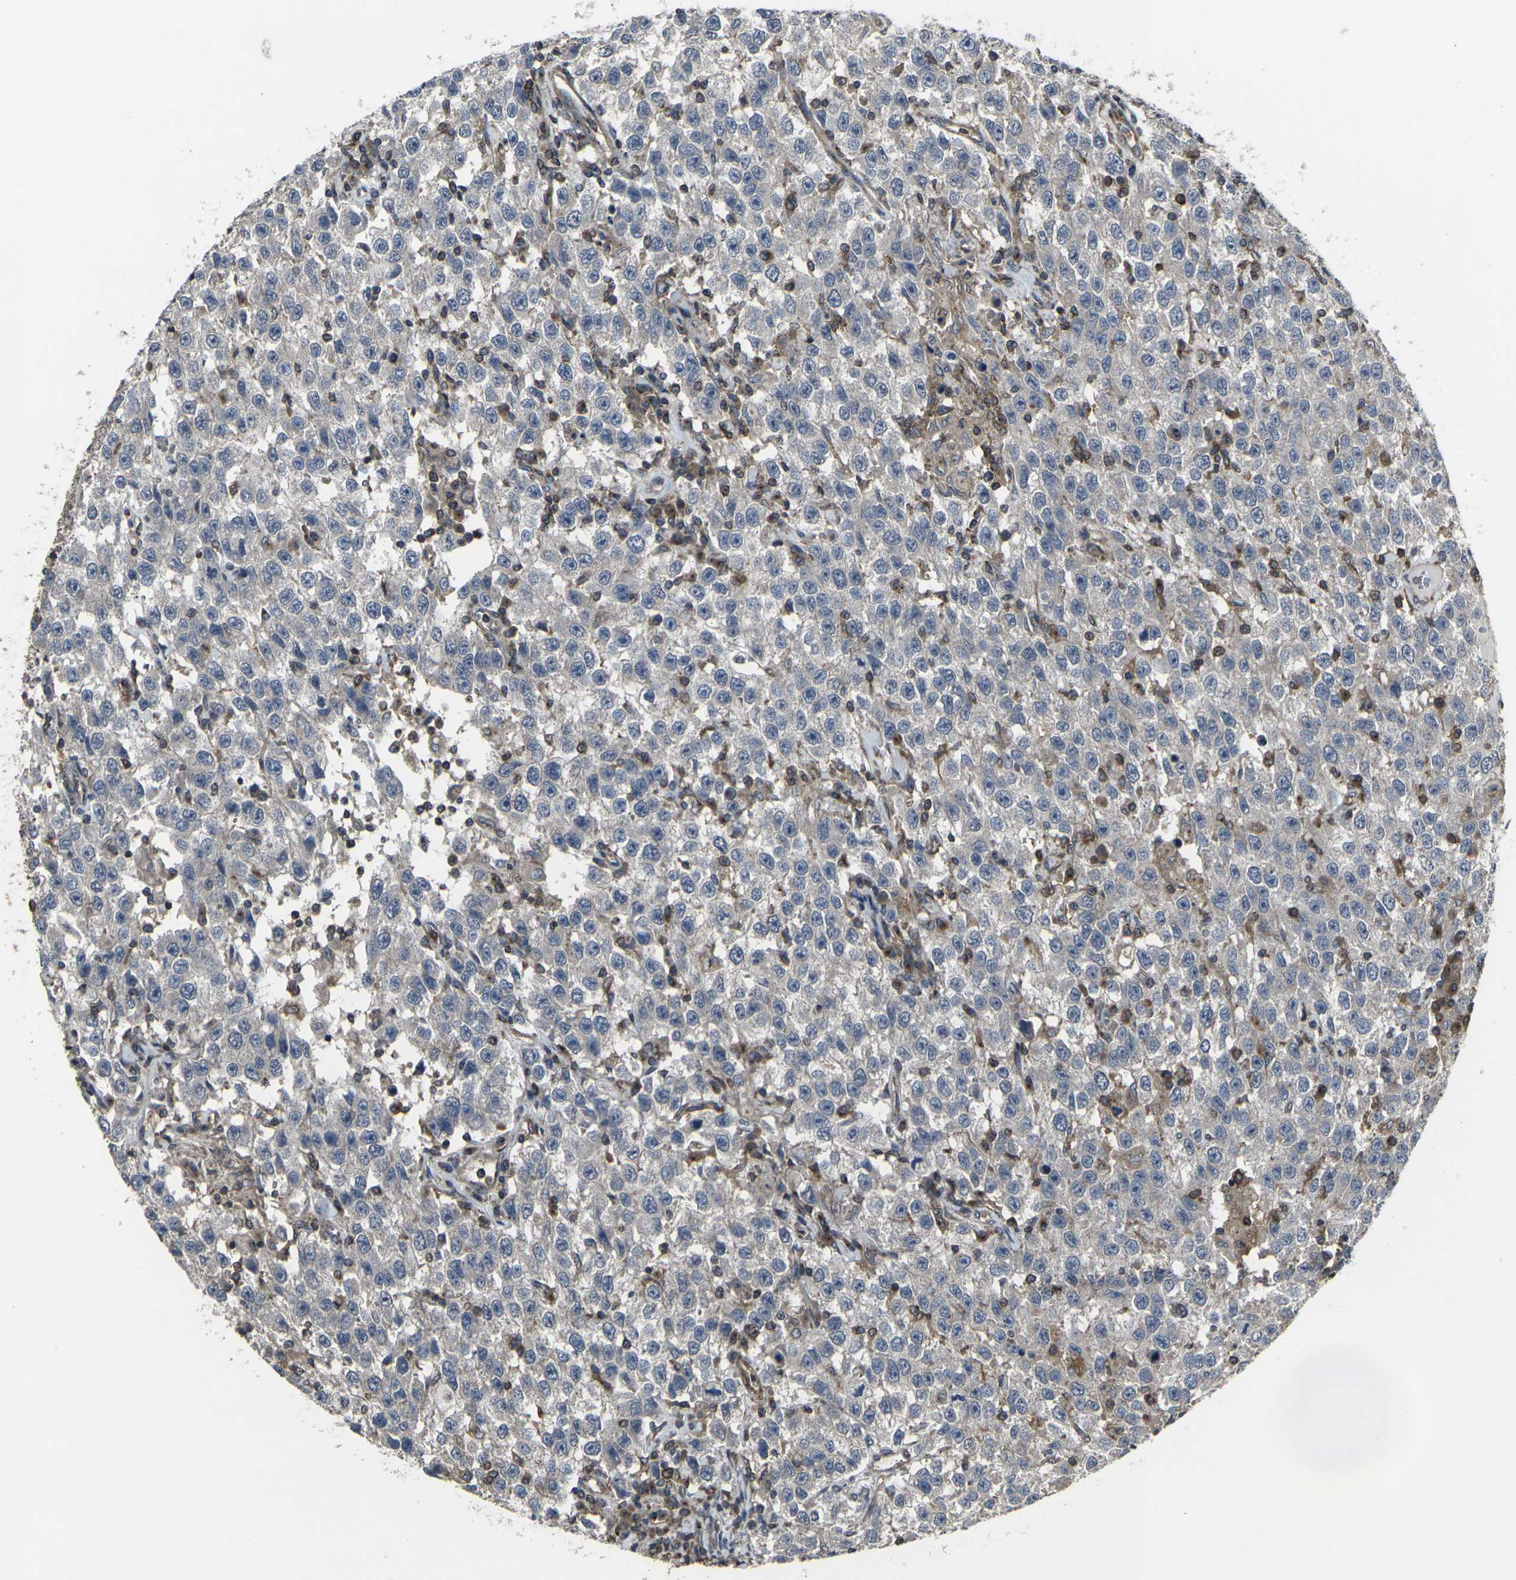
{"staining": {"intensity": "weak", "quantity": "<25%", "location": "cytoplasmic/membranous"}, "tissue": "testis cancer", "cell_type": "Tumor cells", "image_type": "cancer", "snomed": [{"axis": "morphology", "description": "Seminoma, NOS"}, {"axis": "topography", "description": "Testis"}], "caption": "Immunohistochemistry (IHC) photomicrograph of seminoma (testis) stained for a protein (brown), which exhibits no positivity in tumor cells.", "gene": "PRKACB", "patient": {"sex": "male", "age": 41}}